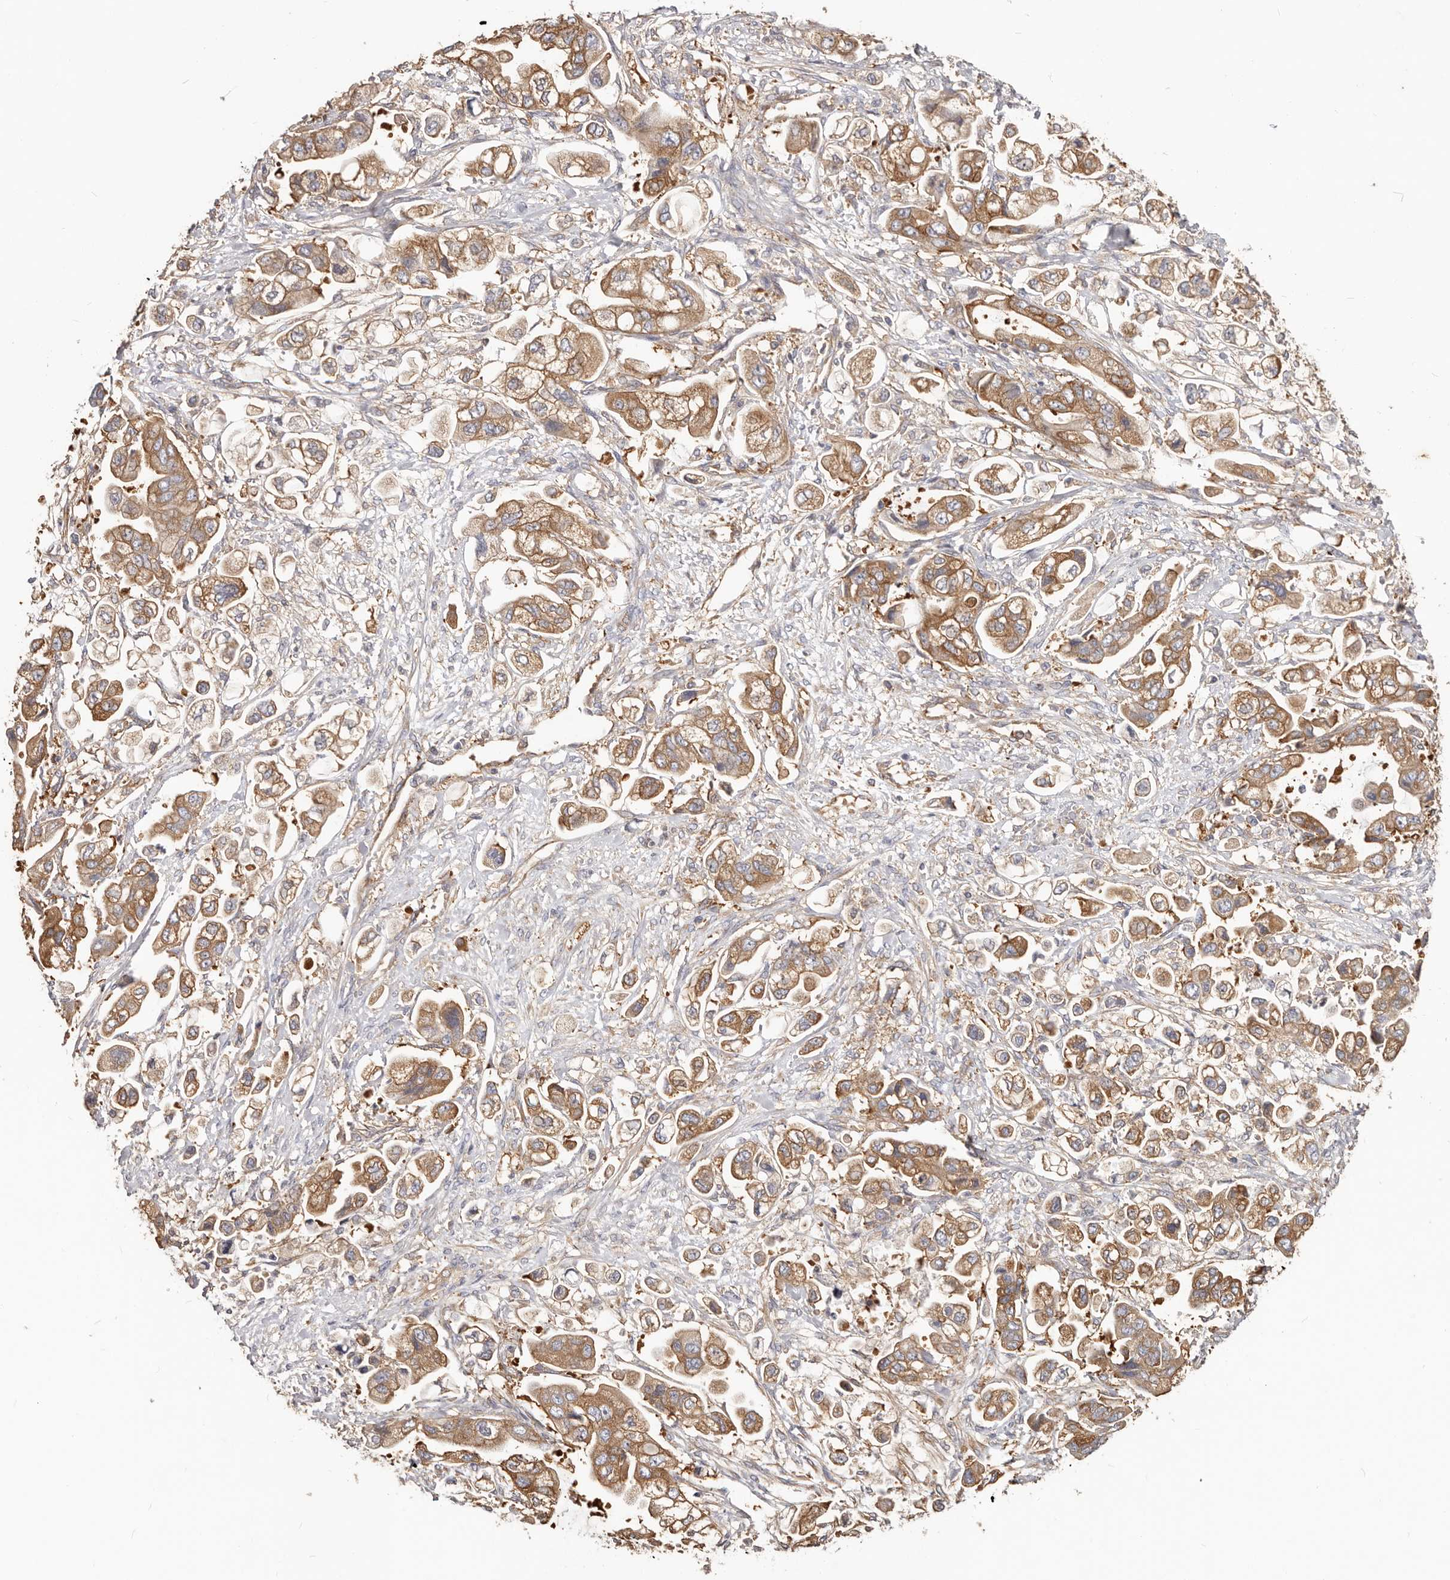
{"staining": {"intensity": "moderate", "quantity": ">75%", "location": "cytoplasmic/membranous"}, "tissue": "stomach cancer", "cell_type": "Tumor cells", "image_type": "cancer", "snomed": [{"axis": "morphology", "description": "Adenocarcinoma, NOS"}, {"axis": "topography", "description": "Stomach"}], "caption": "About >75% of tumor cells in stomach adenocarcinoma reveal moderate cytoplasmic/membranous protein expression as visualized by brown immunohistochemical staining.", "gene": "EPRS1", "patient": {"sex": "male", "age": 62}}